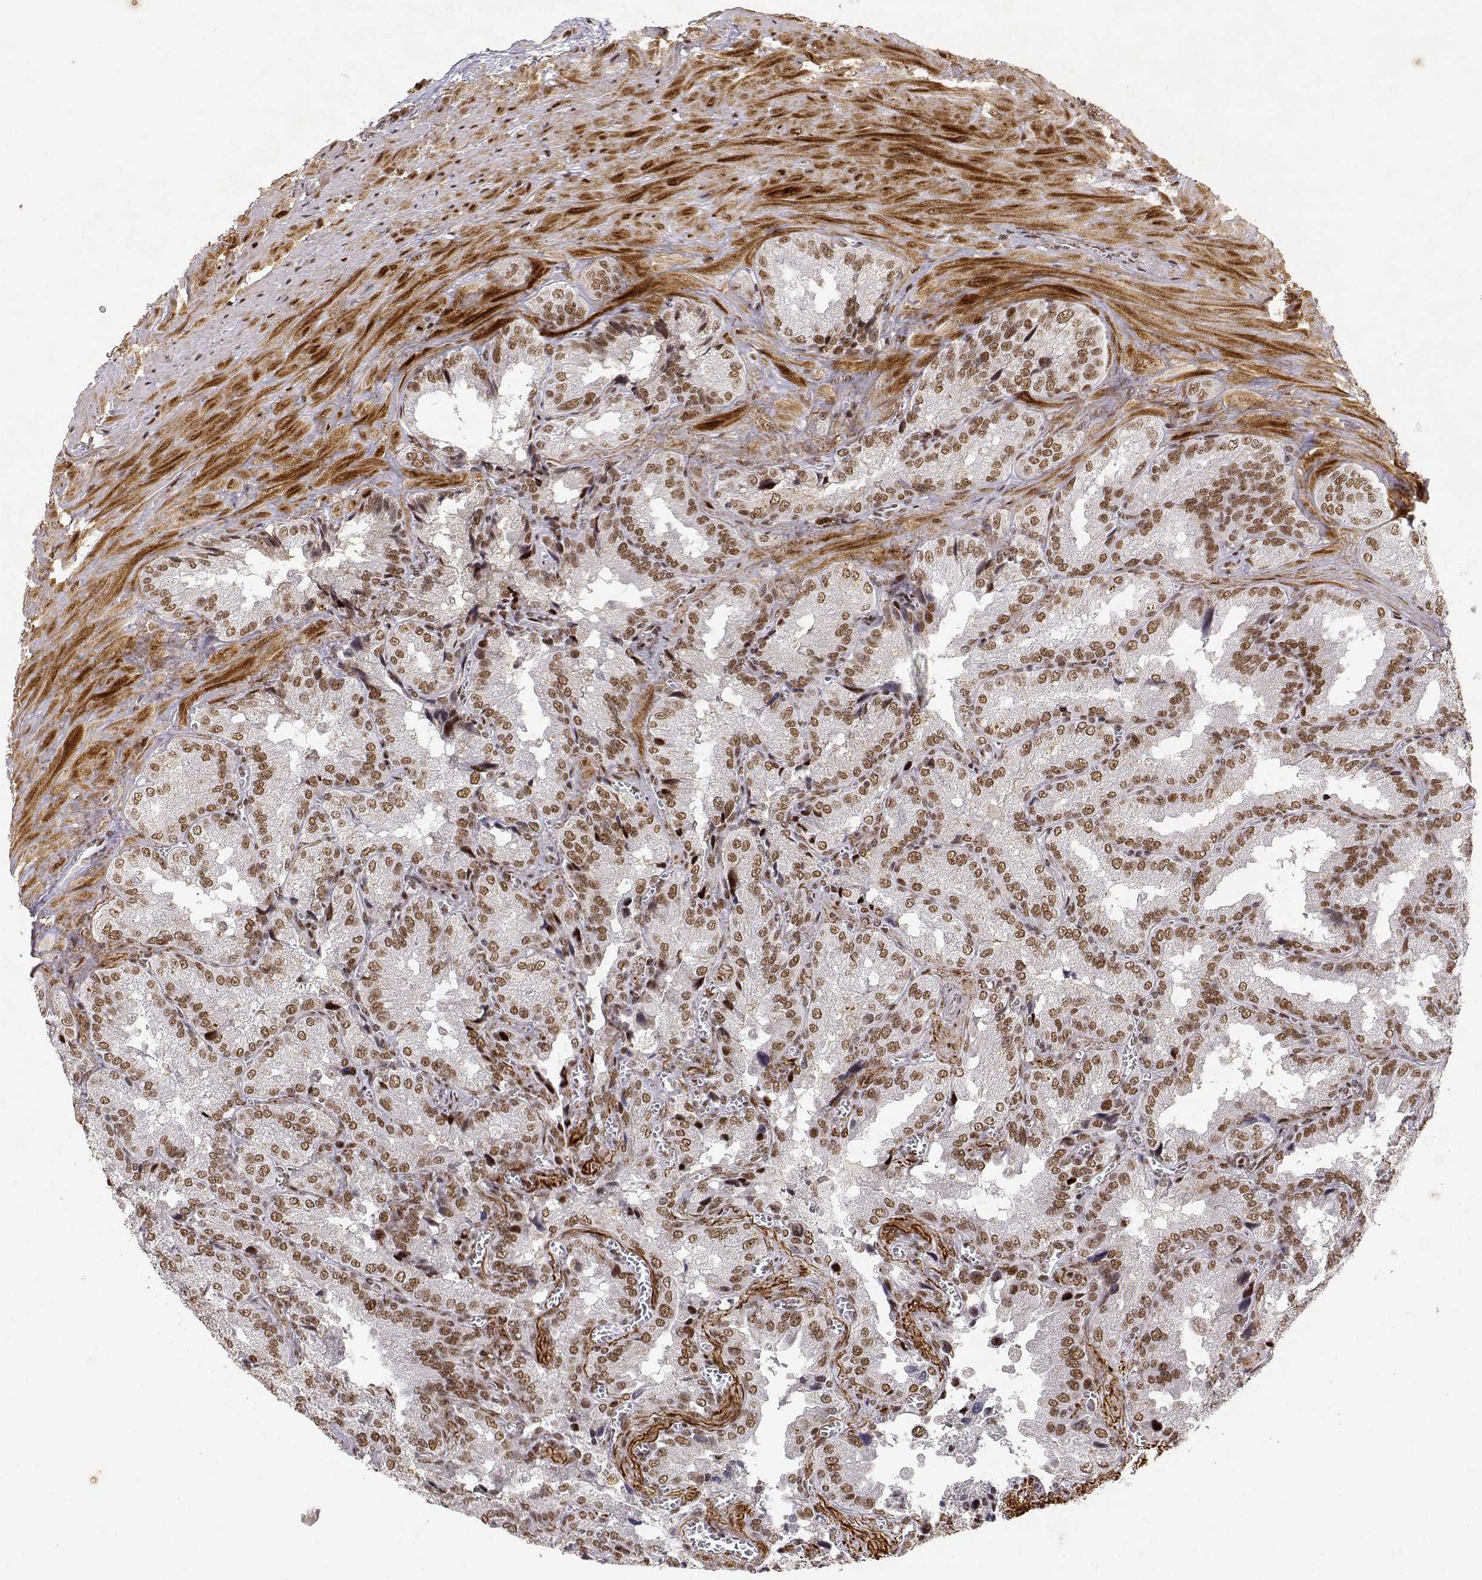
{"staining": {"intensity": "moderate", "quantity": ">75%", "location": "nuclear"}, "tissue": "seminal vesicle", "cell_type": "Glandular cells", "image_type": "normal", "snomed": [{"axis": "morphology", "description": "Normal tissue, NOS"}, {"axis": "topography", "description": "Seminal veicle"}], "caption": "Normal seminal vesicle was stained to show a protein in brown. There is medium levels of moderate nuclear staining in about >75% of glandular cells. The staining was performed using DAB to visualize the protein expression in brown, while the nuclei were stained in blue with hematoxylin (Magnification: 20x).", "gene": "RSF1", "patient": {"sex": "male", "age": 37}}